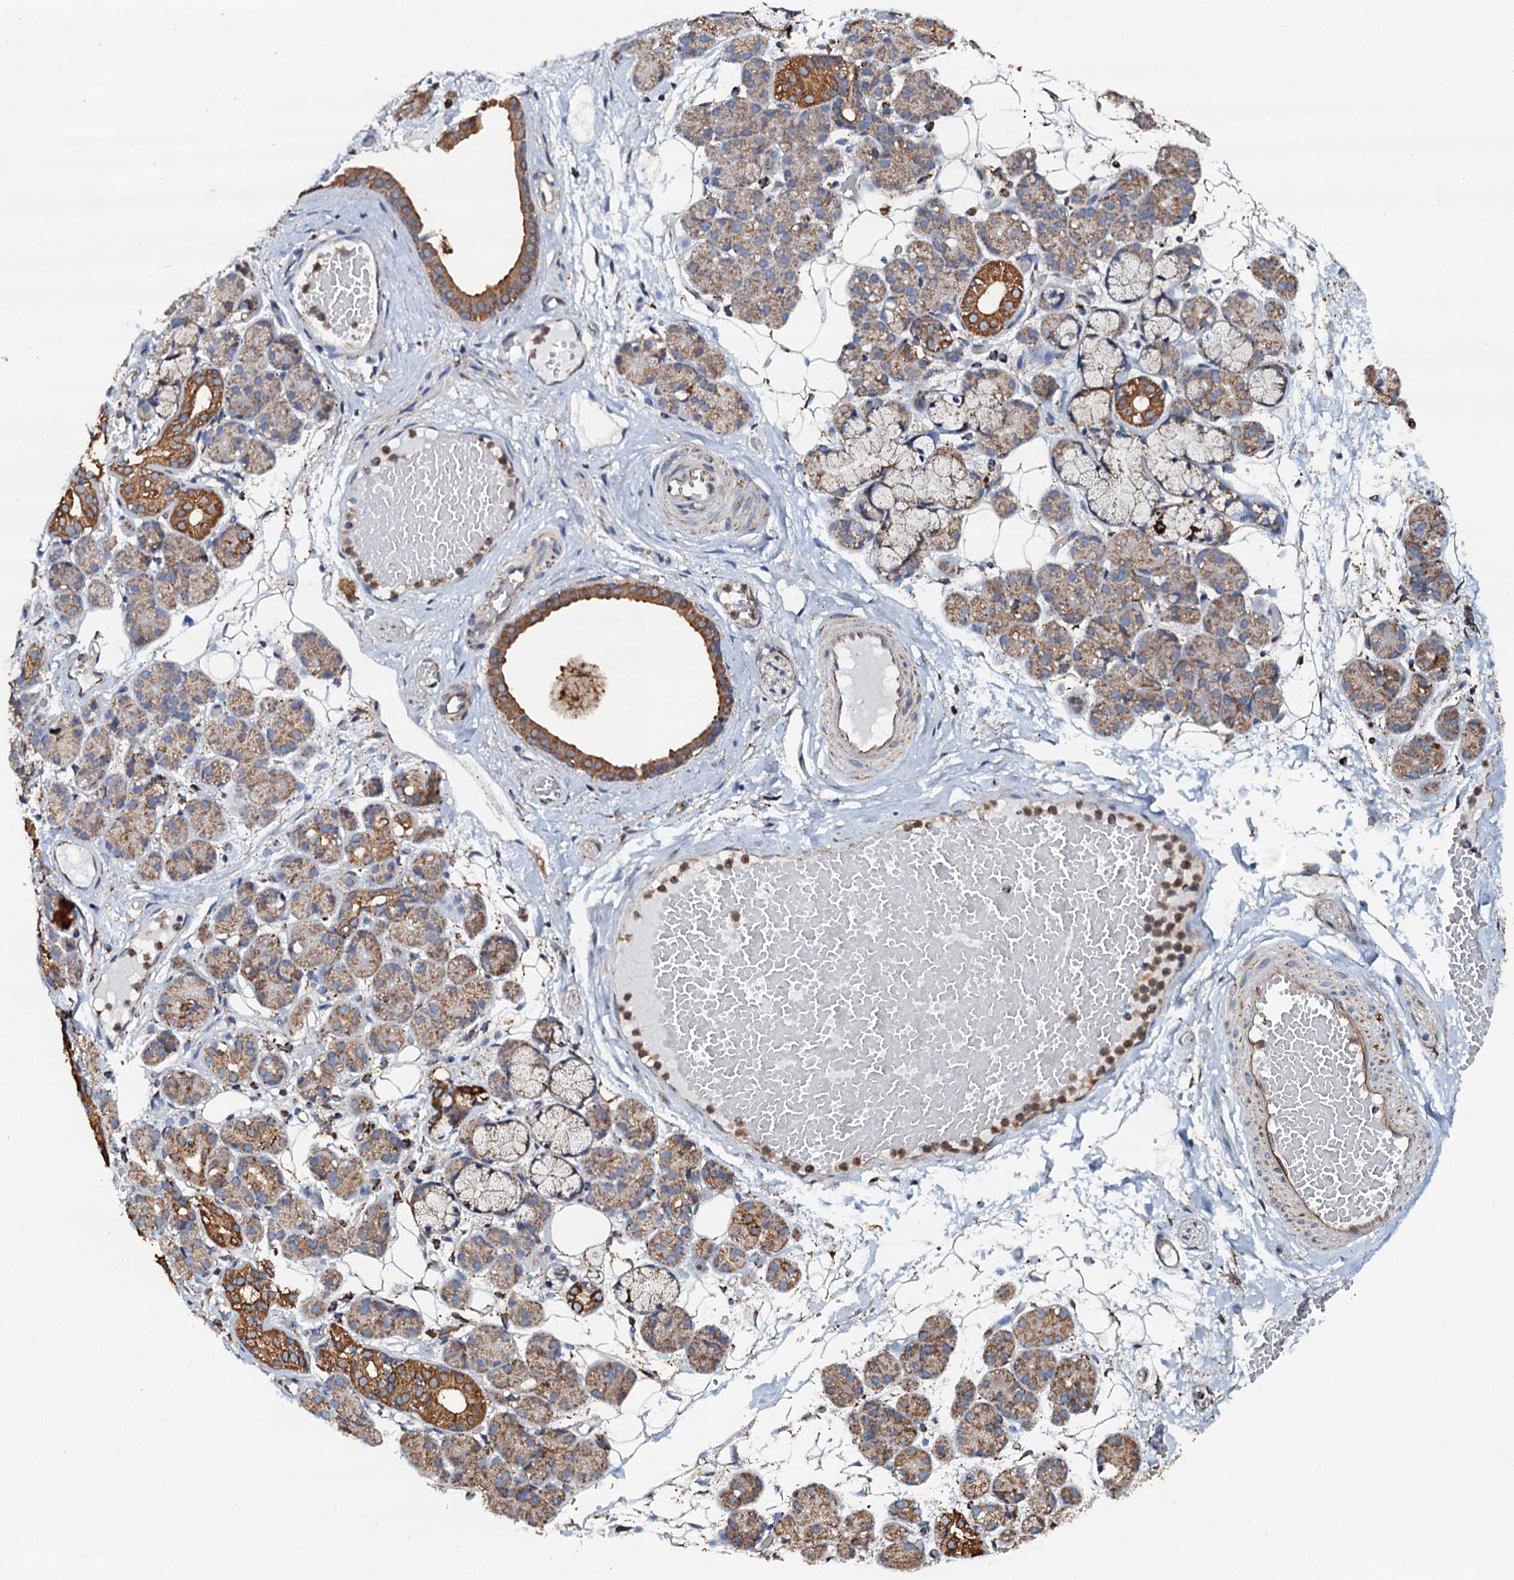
{"staining": {"intensity": "moderate", "quantity": "25%-75%", "location": "cytoplasmic/membranous"}, "tissue": "salivary gland", "cell_type": "Glandular cells", "image_type": "normal", "snomed": [{"axis": "morphology", "description": "Normal tissue, NOS"}, {"axis": "topography", "description": "Salivary gland"}], "caption": "Protein expression analysis of normal salivary gland displays moderate cytoplasmic/membranous positivity in approximately 25%-75% of glandular cells.", "gene": "AAGAB", "patient": {"sex": "male", "age": 63}}